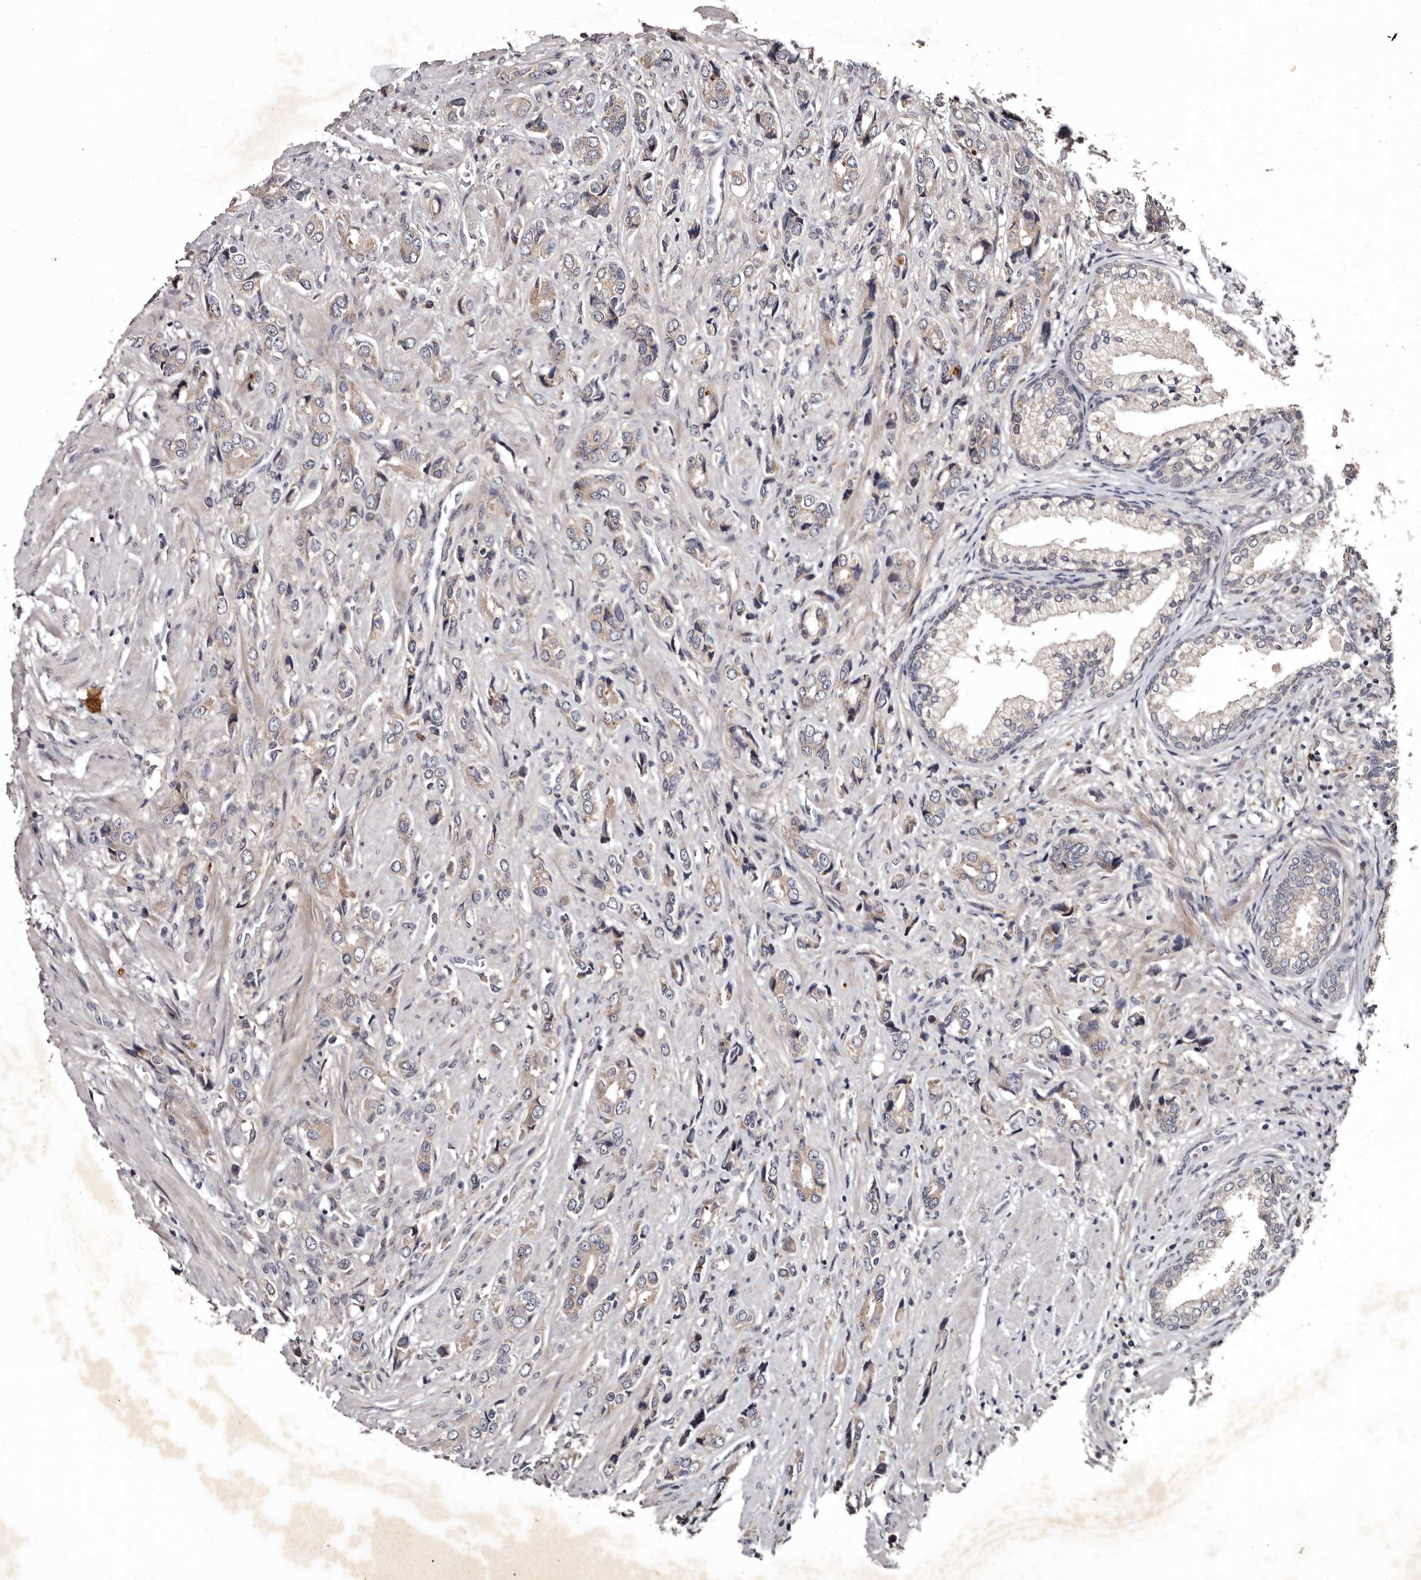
{"staining": {"intensity": "weak", "quantity": "<25%", "location": "cytoplasmic/membranous"}, "tissue": "prostate cancer", "cell_type": "Tumor cells", "image_type": "cancer", "snomed": [{"axis": "morphology", "description": "Adenocarcinoma, High grade"}, {"axis": "topography", "description": "Prostate"}], "caption": "This is an immunohistochemistry (IHC) histopathology image of prostate cancer. There is no expression in tumor cells.", "gene": "FAM91A1", "patient": {"sex": "male", "age": 61}}